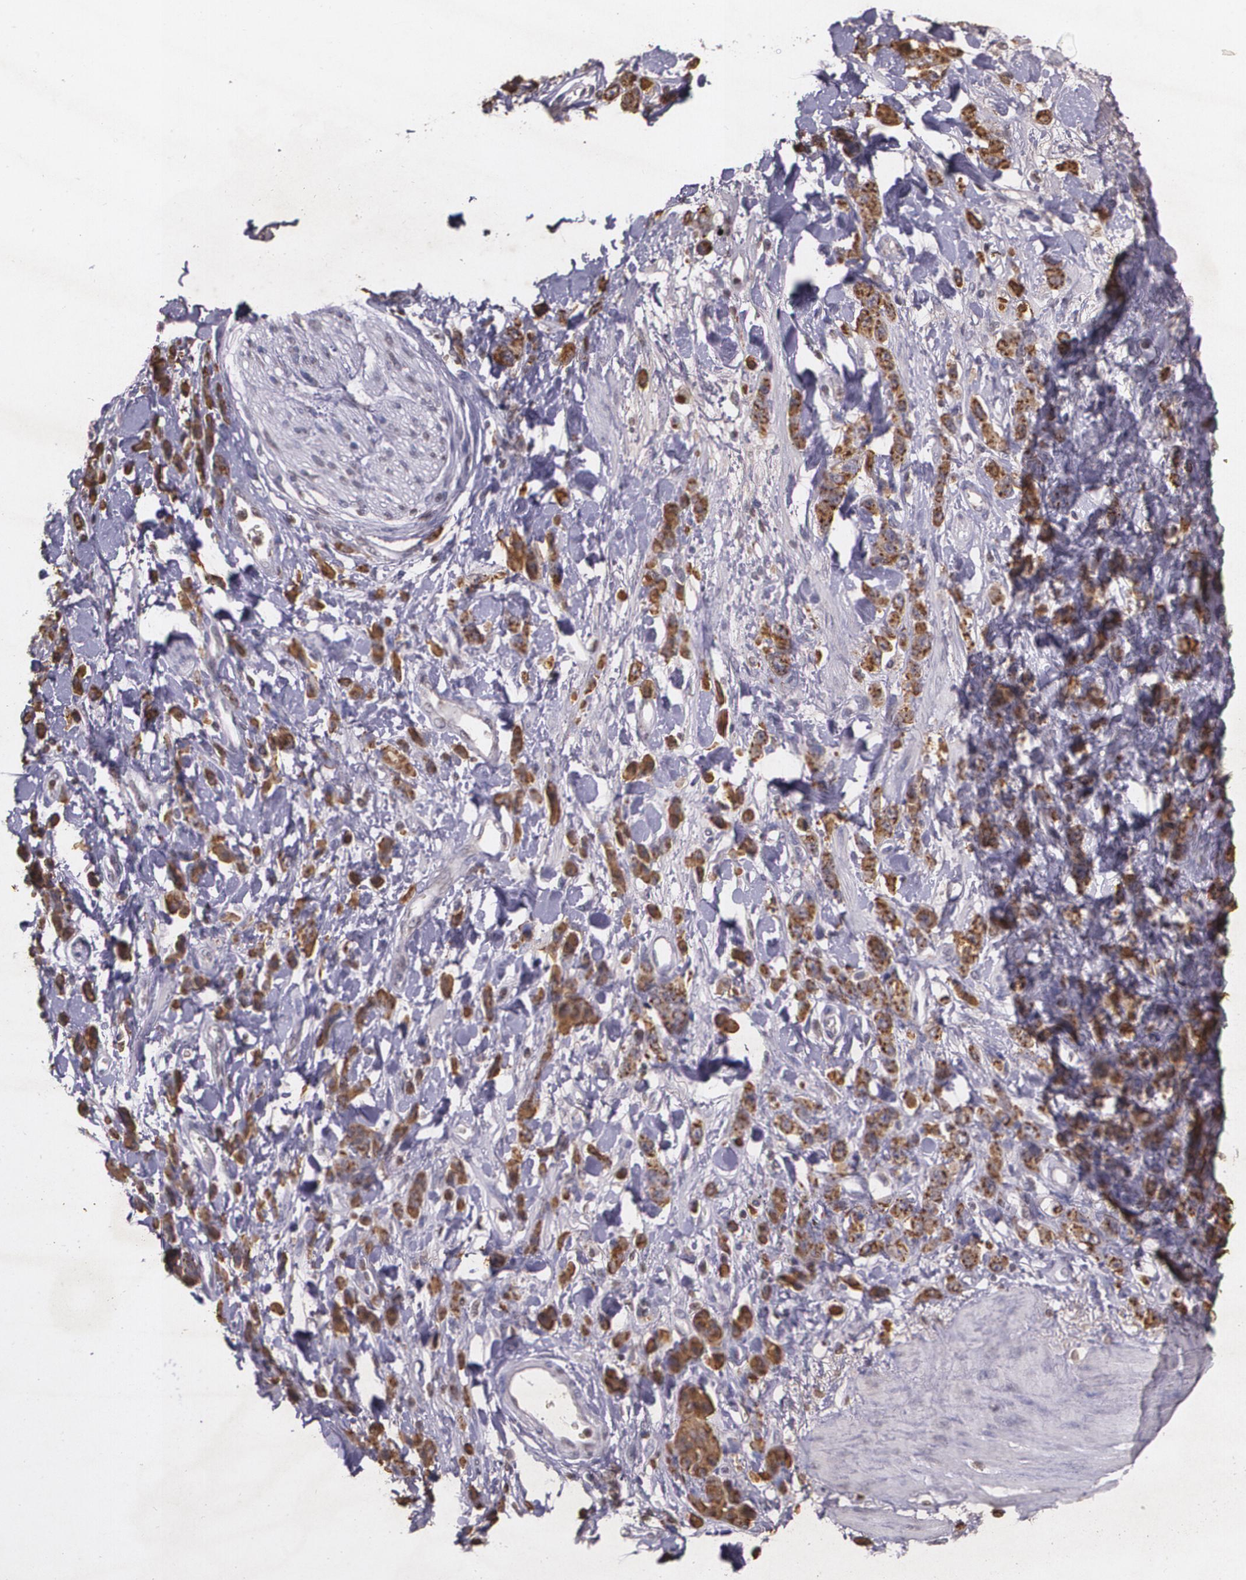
{"staining": {"intensity": "strong", "quantity": ">75%", "location": "cytoplasmic/membranous"}, "tissue": "stomach cancer", "cell_type": "Tumor cells", "image_type": "cancer", "snomed": [{"axis": "morphology", "description": "Normal tissue, NOS"}, {"axis": "morphology", "description": "Adenocarcinoma, NOS"}, {"axis": "topography", "description": "Stomach"}], "caption": "Immunohistochemistry staining of adenocarcinoma (stomach), which exhibits high levels of strong cytoplasmic/membranous staining in approximately >75% of tumor cells indicating strong cytoplasmic/membranous protein positivity. The staining was performed using DAB (brown) for protein detection and nuclei were counterstained in hematoxylin (blue).", "gene": "TM4SF1", "patient": {"sex": "male", "age": 82}}